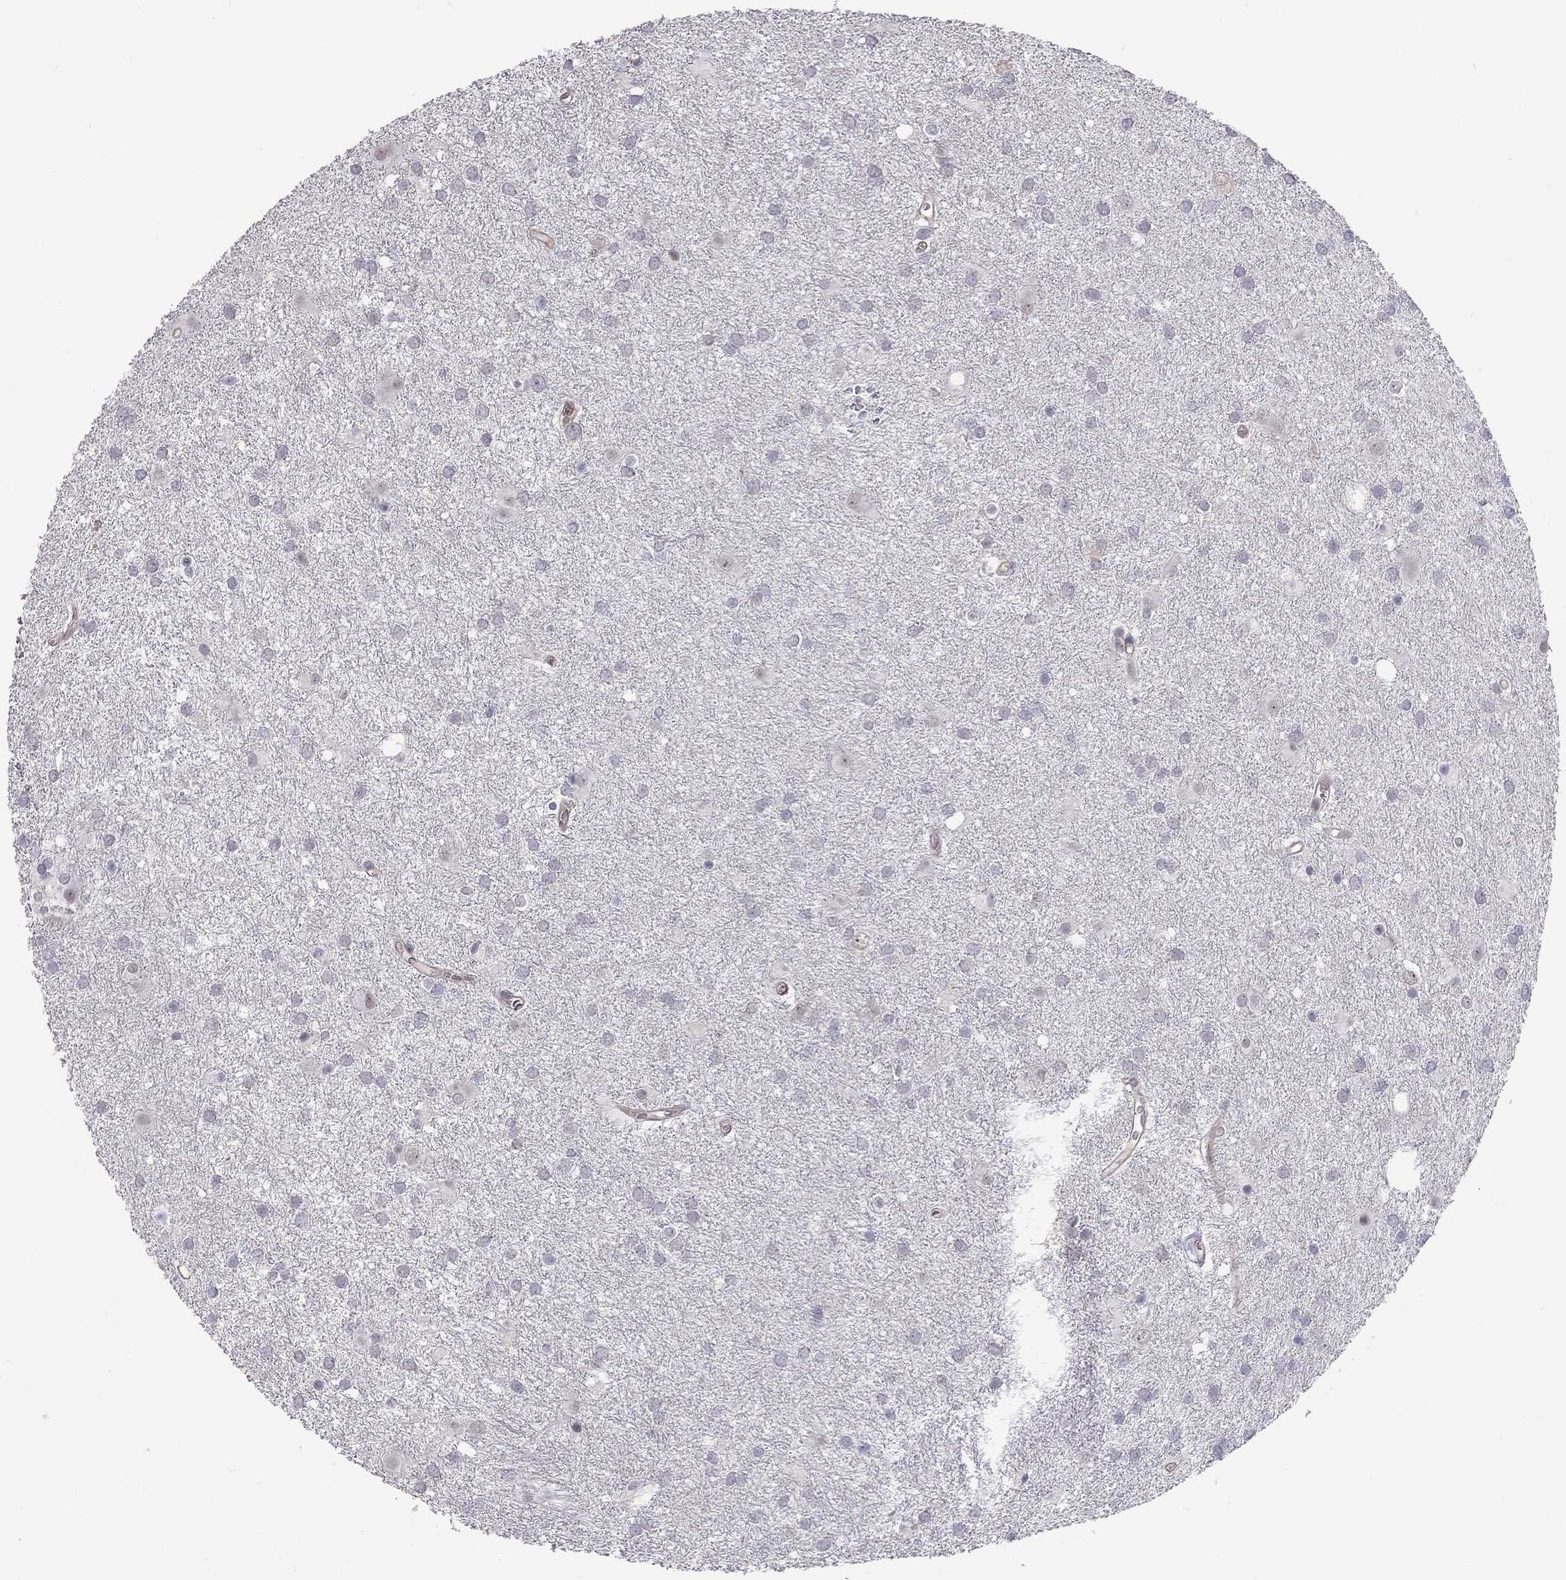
{"staining": {"intensity": "negative", "quantity": "none", "location": "none"}, "tissue": "glioma", "cell_type": "Tumor cells", "image_type": "cancer", "snomed": [{"axis": "morphology", "description": "Glioma, malignant, Low grade"}, {"axis": "topography", "description": "Brain"}], "caption": "Human malignant low-grade glioma stained for a protein using IHC exhibits no expression in tumor cells.", "gene": "GJB4", "patient": {"sex": "male", "age": 58}}